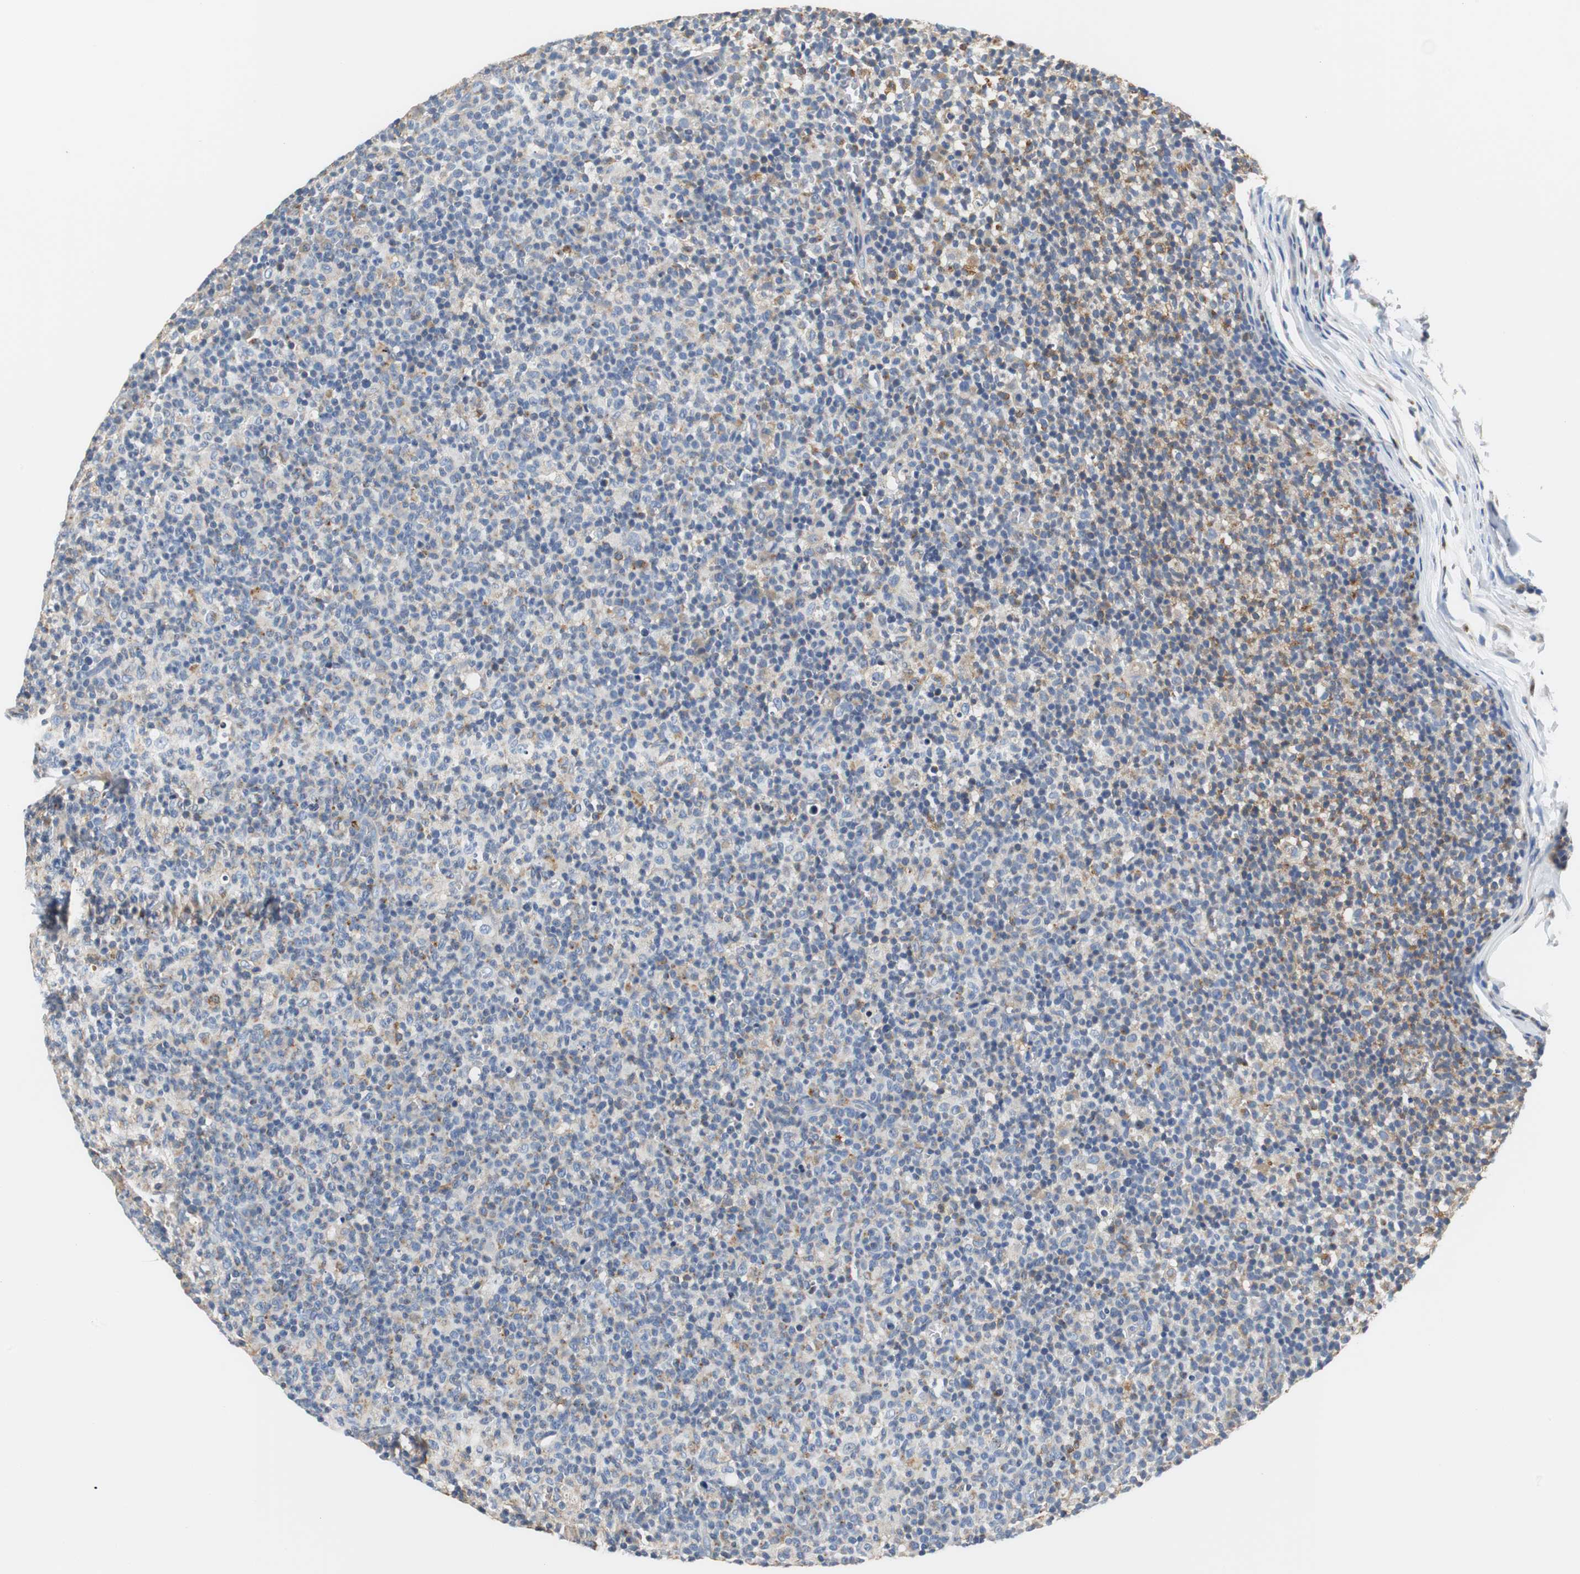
{"staining": {"intensity": "moderate", "quantity": "25%-75%", "location": "cytoplasmic/membranous"}, "tissue": "lymph node", "cell_type": "Germinal center cells", "image_type": "normal", "snomed": [{"axis": "morphology", "description": "Normal tissue, NOS"}, {"axis": "morphology", "description": "Inflammation, NOS"}, {"axis": "topography", "description": "Lymph node"}], "caption": "Immunohistochemistry of unremarkable human lymph node demonstrates medium levels of moderate cytoplasmic/membranous staining in about 25%-75% of germinal center cells.", "gene": "VAMP8", "patient": {"sex": "male", "age": 55}}